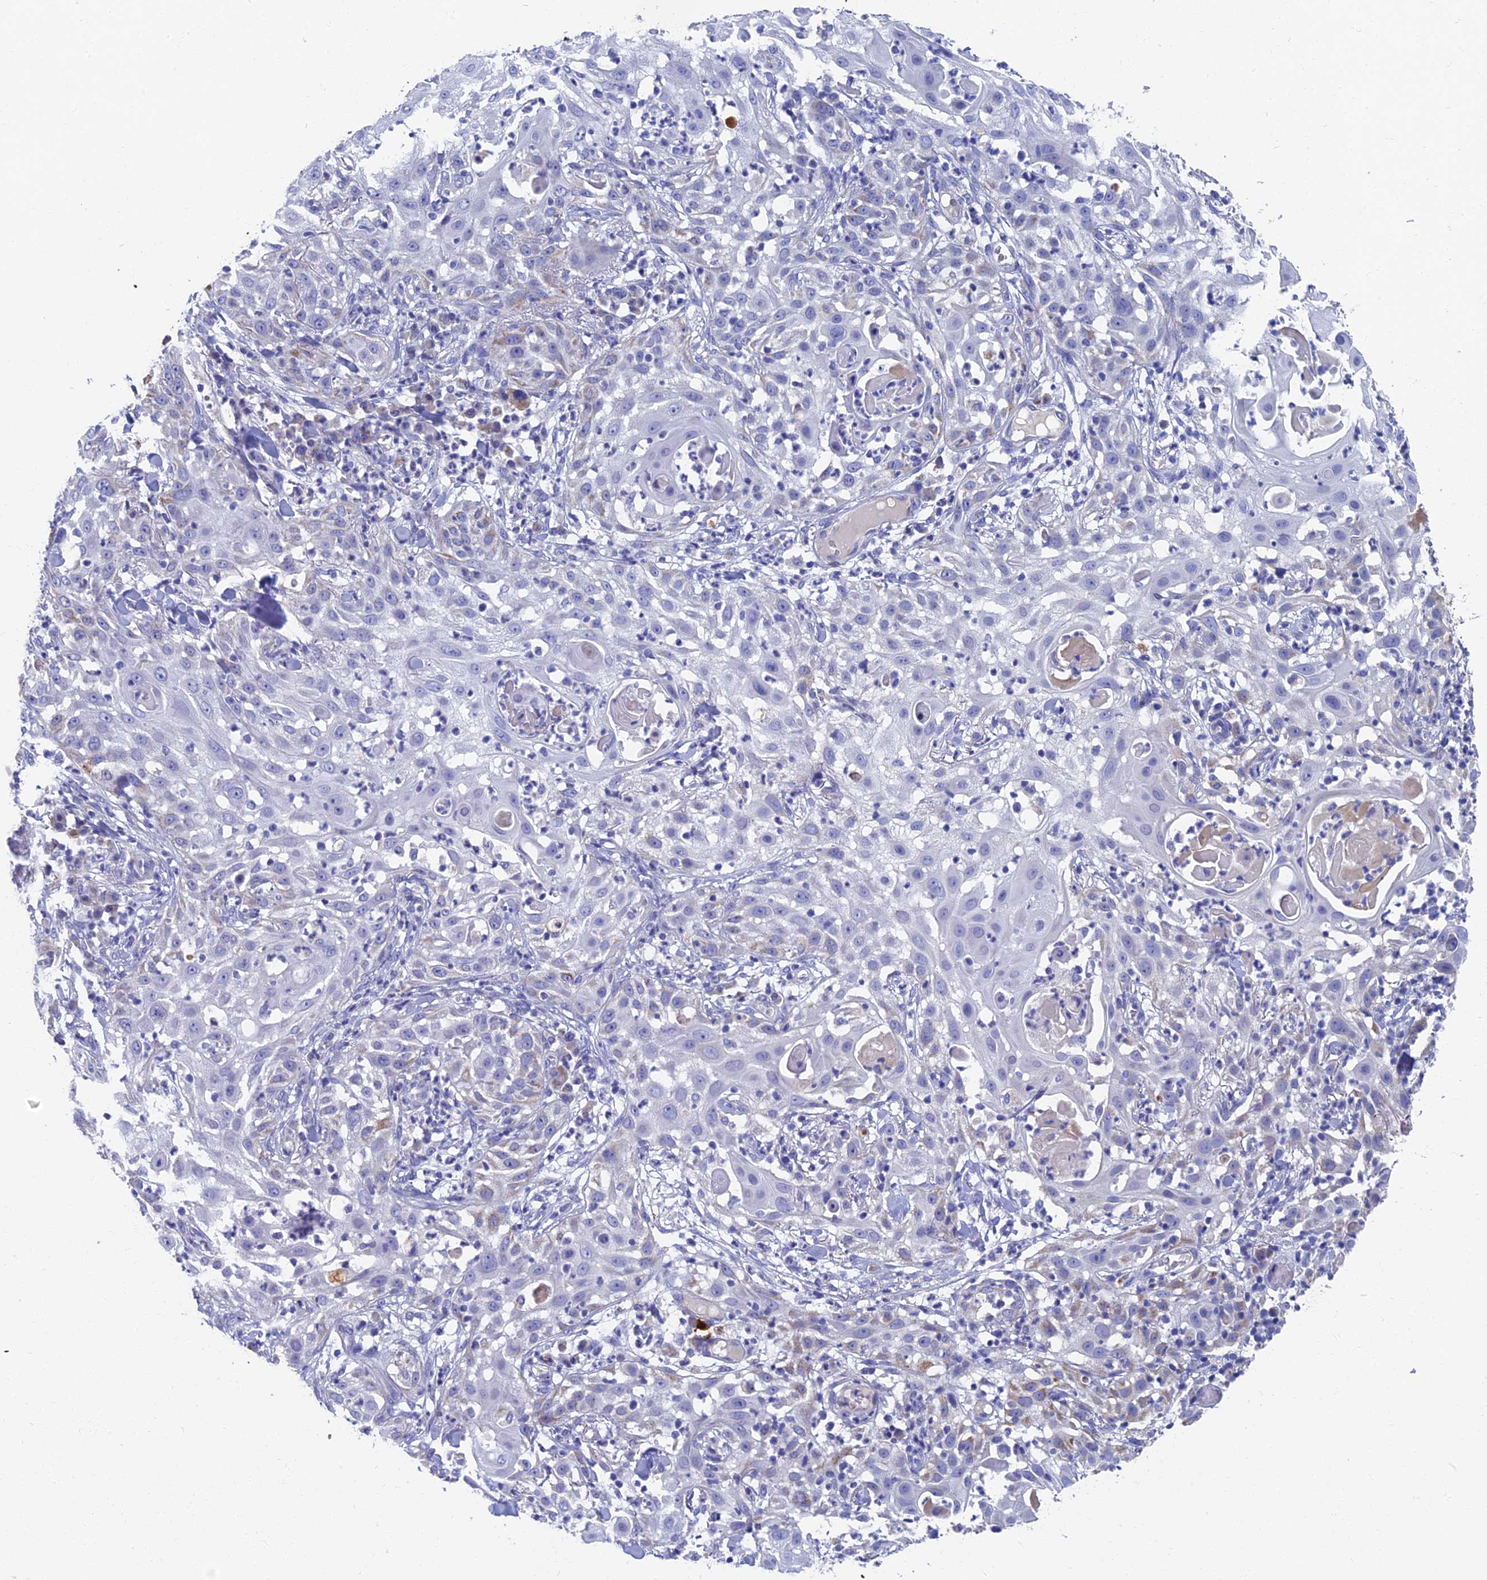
{"staining": {"intensity": "moderate", "quantity": "<25%", "location": "cytoplasmic/membranous"}, "tissue": "skin cancer", "cell_type": "Tumor cells", "image_type": "cancer", "snomed": [{"axis": "morphology", "description": "Squamous cell carcinoma, NOS"}, {"axis": "topography", "description": "Skin"}], "caption": "This is a histology image of immunohistochemistry (IHC) staining of squamous cell carcinoma (skin), which shows moderate expression in the cytoplasmic/membranous of tumor cells.", "gene": "OAT", "patient": {"sex": "female", "age": 44}}